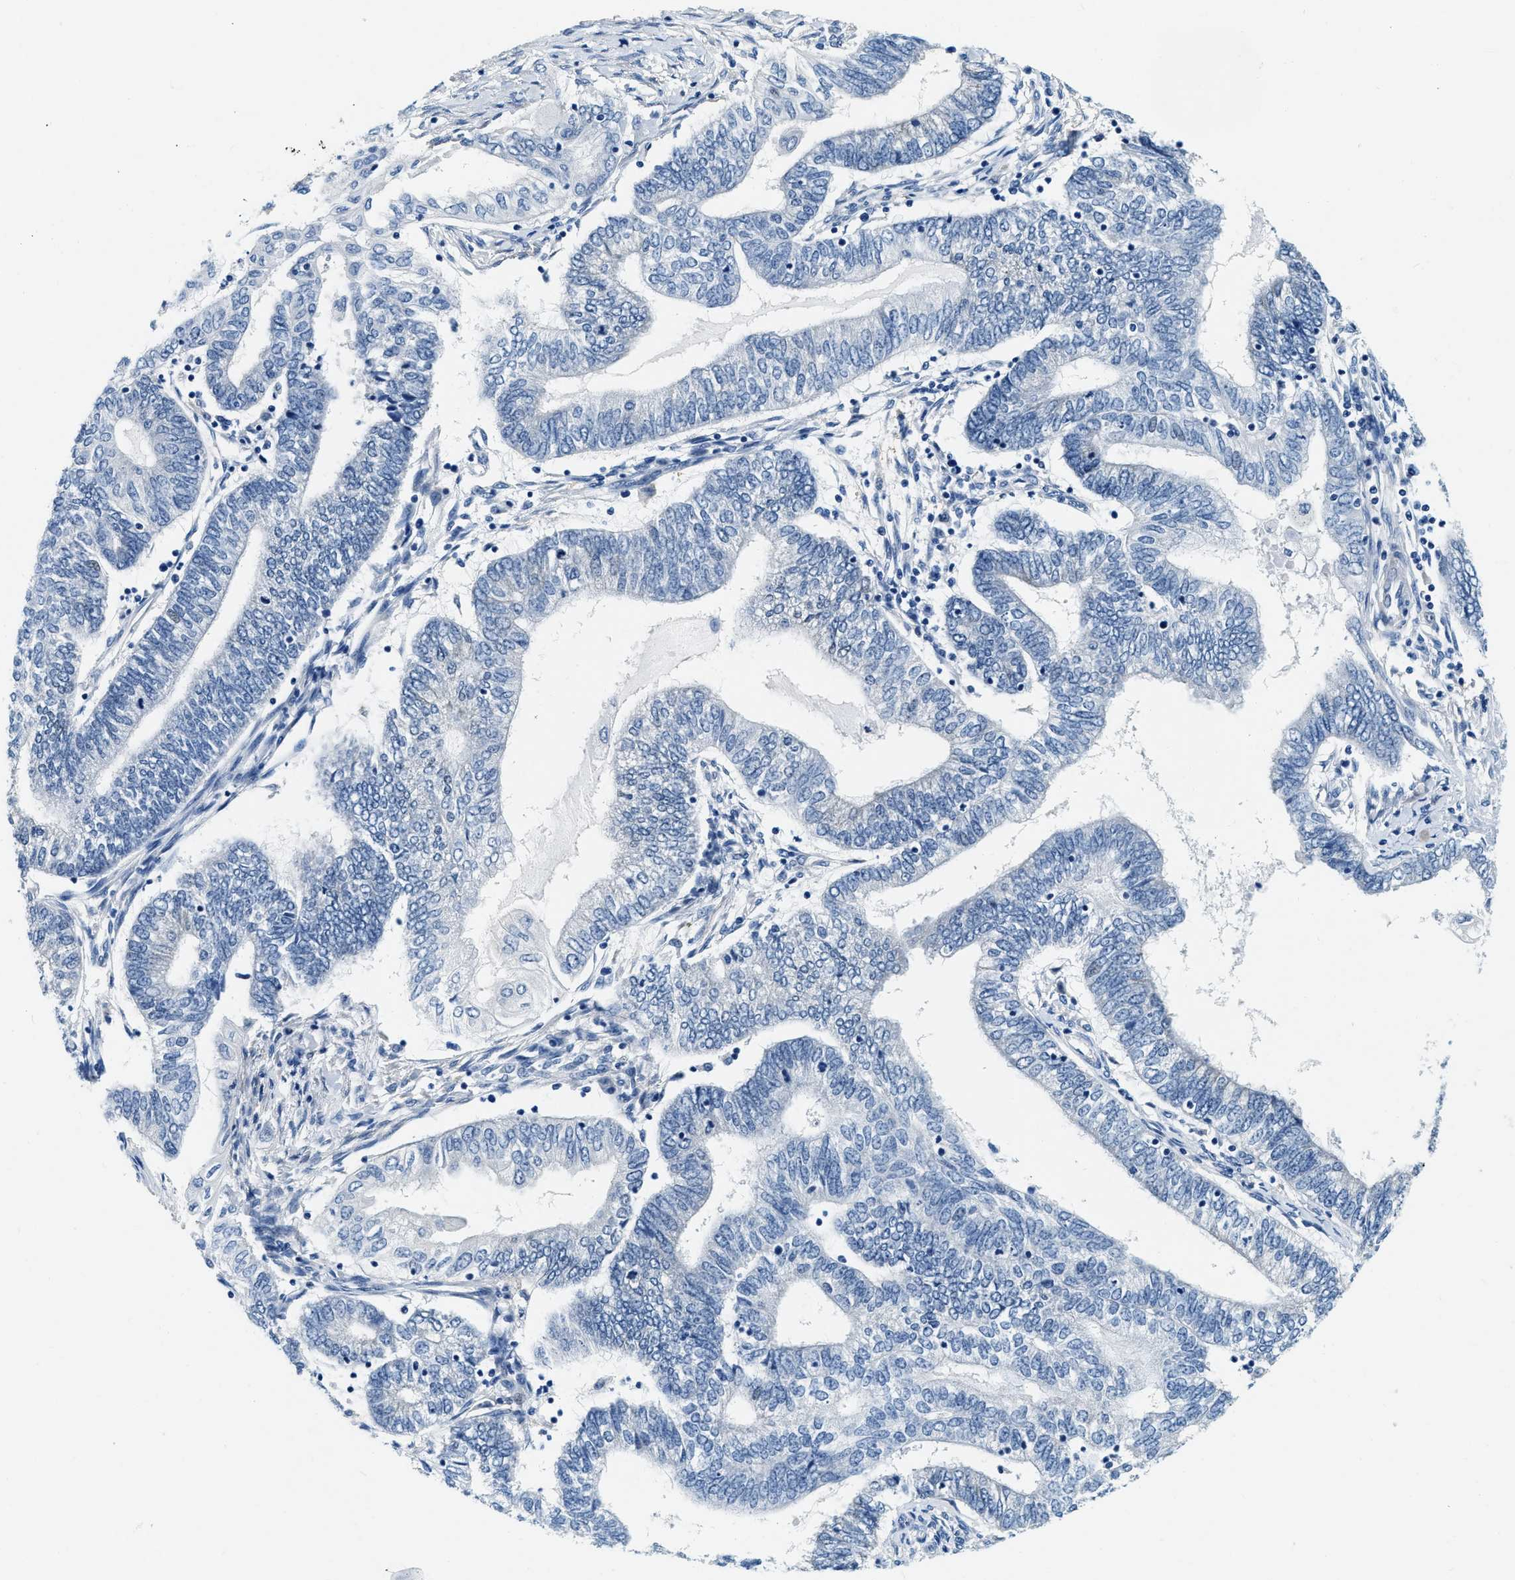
{"staining": {"intensity": "negative", "quantity": "none", "location": "none"}, "tissue": "endometrial cancer", "cell_type": "Tumor cells", "image_type": "cancer", "snomed": [{"axis": "morphology", "description": "Adenocarcinoma, NOS"}, {"axis": "topography", "description": "Uterus"}, {"axis": "topography", "description": "Endometrium"}], "caption": "This micrograph is of endometrial adenocarcinoma stained with IHC to label a protein in brown with the nuclei are counter-stained blue. There is no staining in tumor cells.", "gene": "EIF2AK2", "patient": {"sex": "female", "age": 70}}